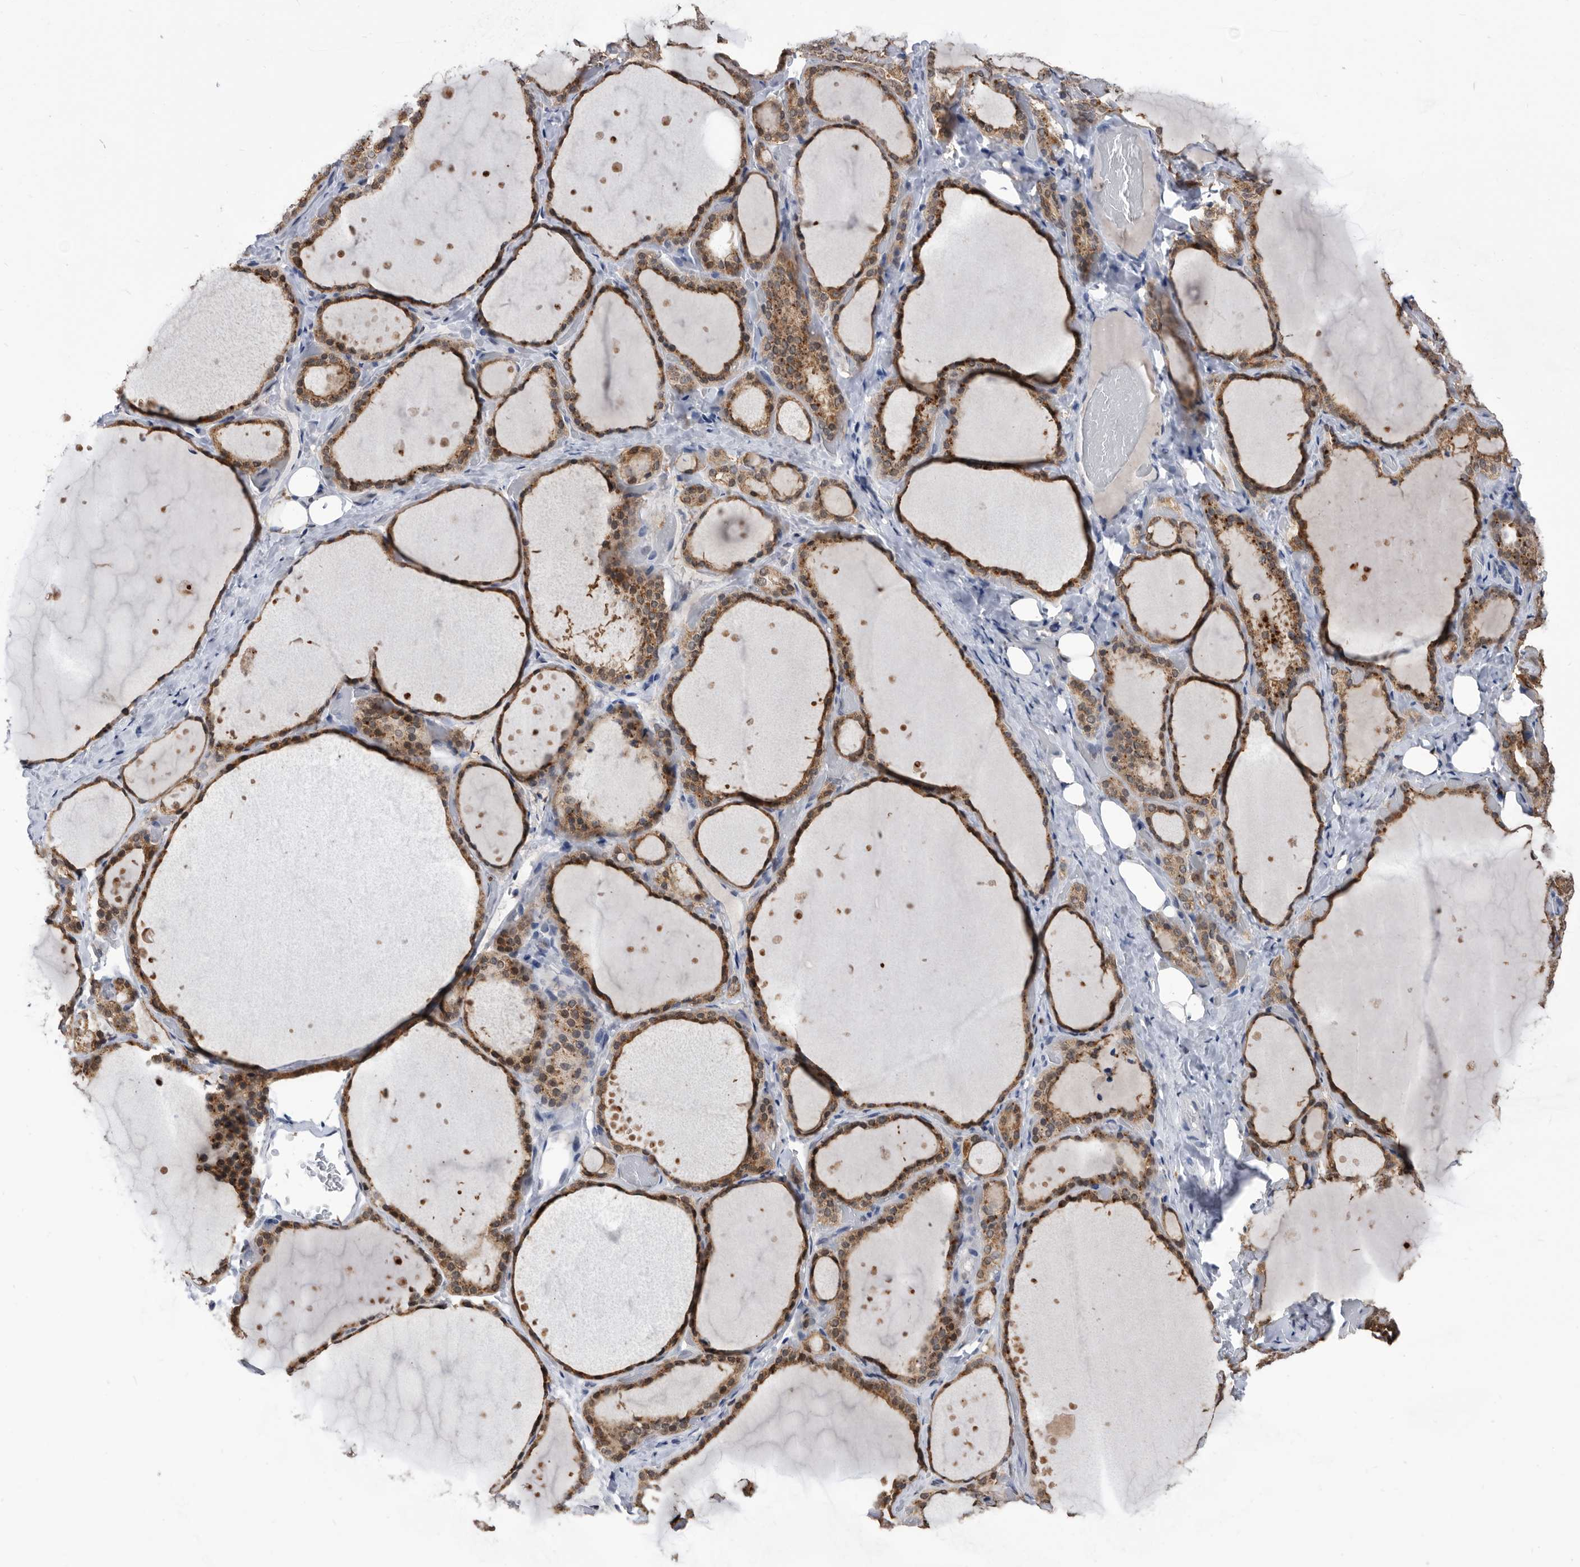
{"staining": {"intensity": "moderate", "quantity": ">75%", "location": "cytoplasmic/membranous"}, "tissue": "thyroid gland", "cell_type": "Glandular cells", "image_type": "normal", "snomed": [{"axis": "morphology", "description": "Normal tissue, NOS"}, {"axis": "topography", "description": "Thyroid gland"}], "caption": "The image exhibits immunohistochemical staining of benign thyroid gland. There is moderate cytoplasmic/membranous staining is identified in about >75% of glandular cells. The protein of interest is stained brown, and the nuclei are stained in blue (DAB IHC with brightfield microscopy, high magnification).", "gene": "TSTD1", "patient": {"sex": "female", "age": 44}}